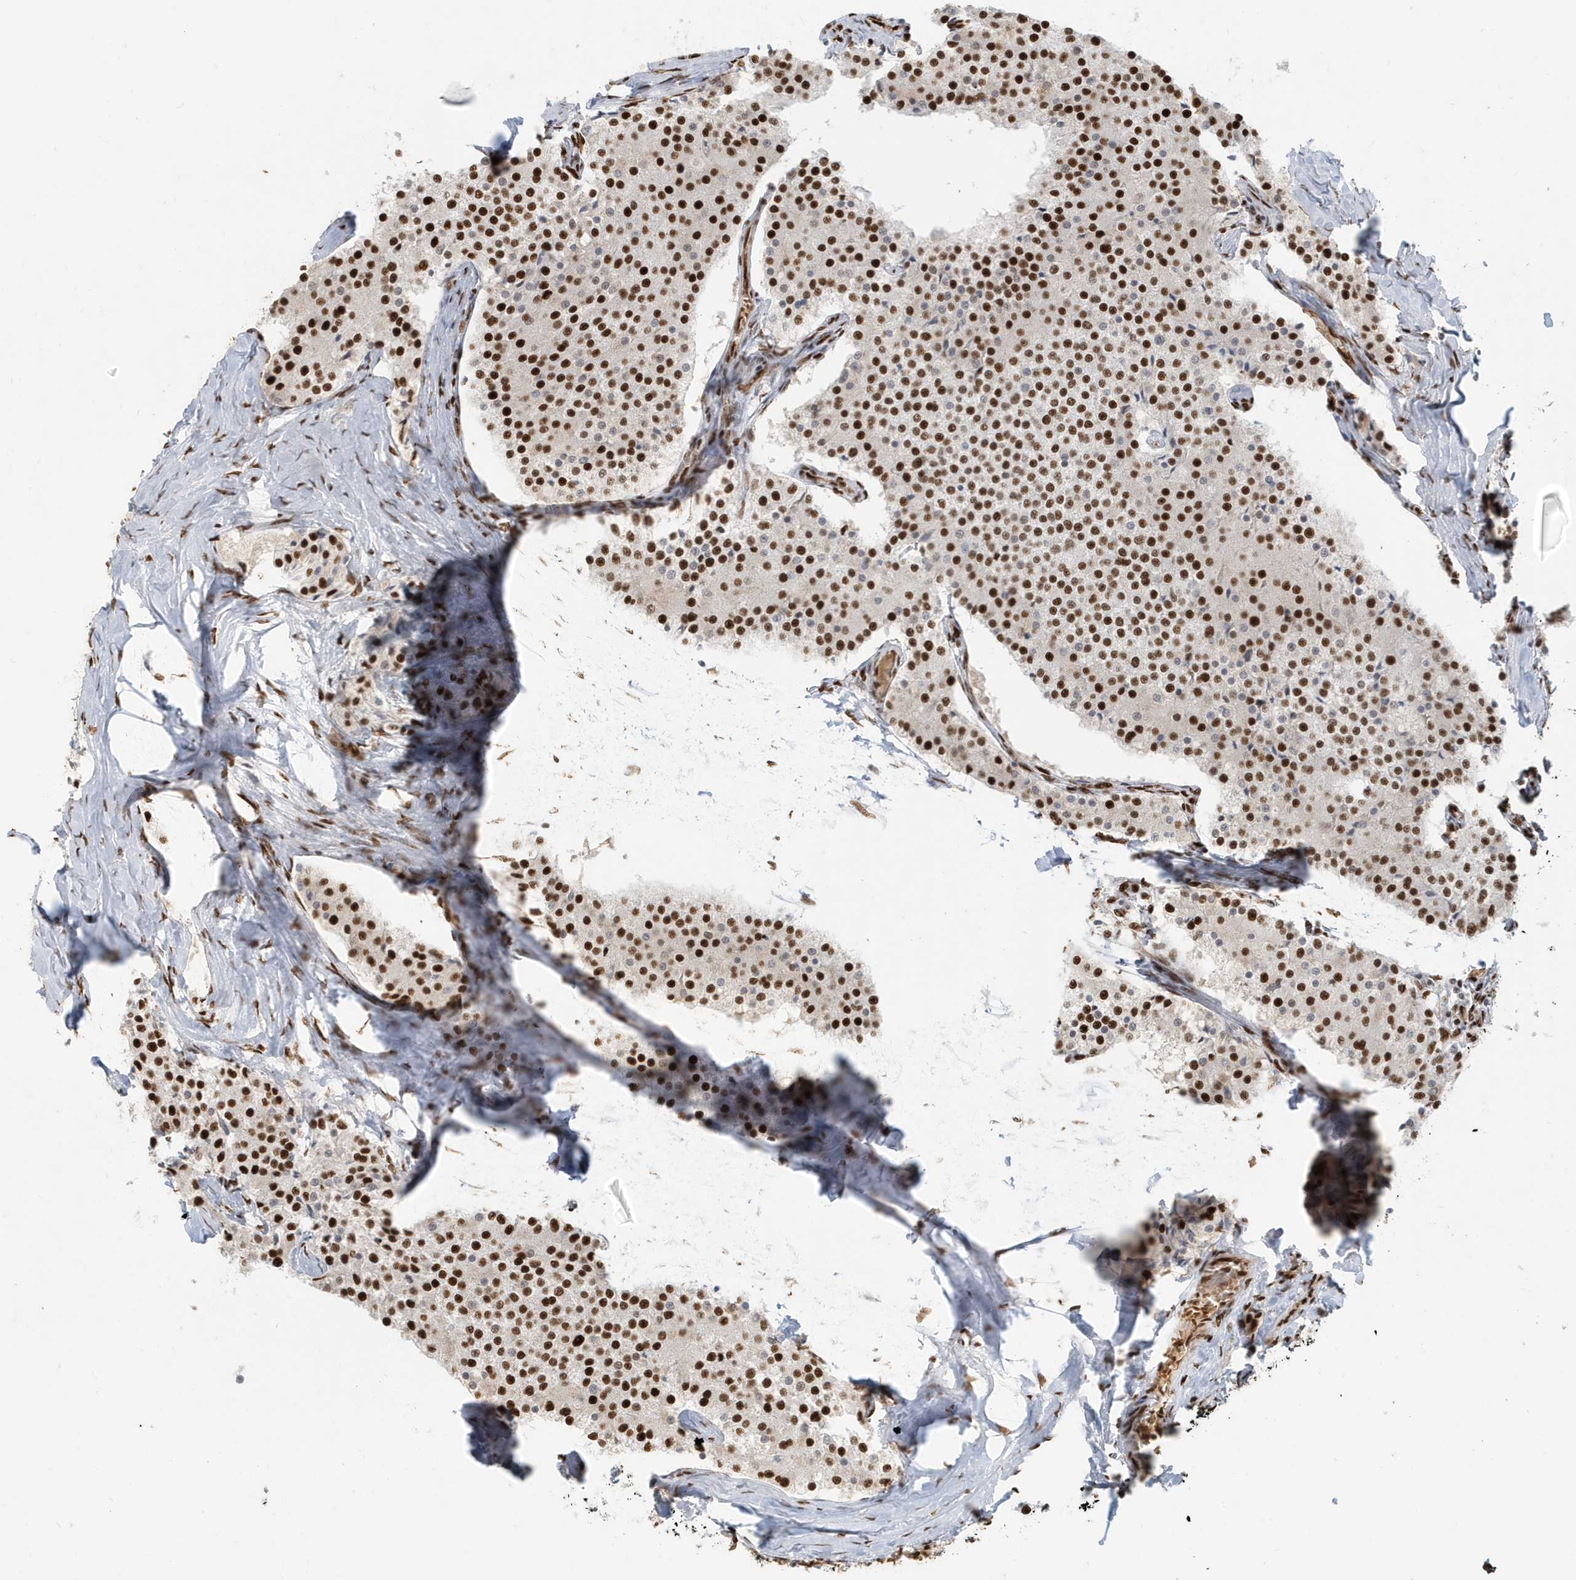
{"staining": {"intensity": "strong", "quantity": ">75%", "location": "nuclear"}, "tissue": "carcinoid", "cell_type": "Tumor cells", "image_type": "cancer", "snomed": [{"axis": "morphology", "description": "Carcinoid, malignant, NOS"}, {"axis": "topography", "description": "Colon"}], "caption": "The image displays immunohistochemical staining of carcinoid. There is strong nuclear expression is appreciated in about >75% of tumor cells.", "gene": "CKS2", "patient": {"sex": "female", "age": 52}}